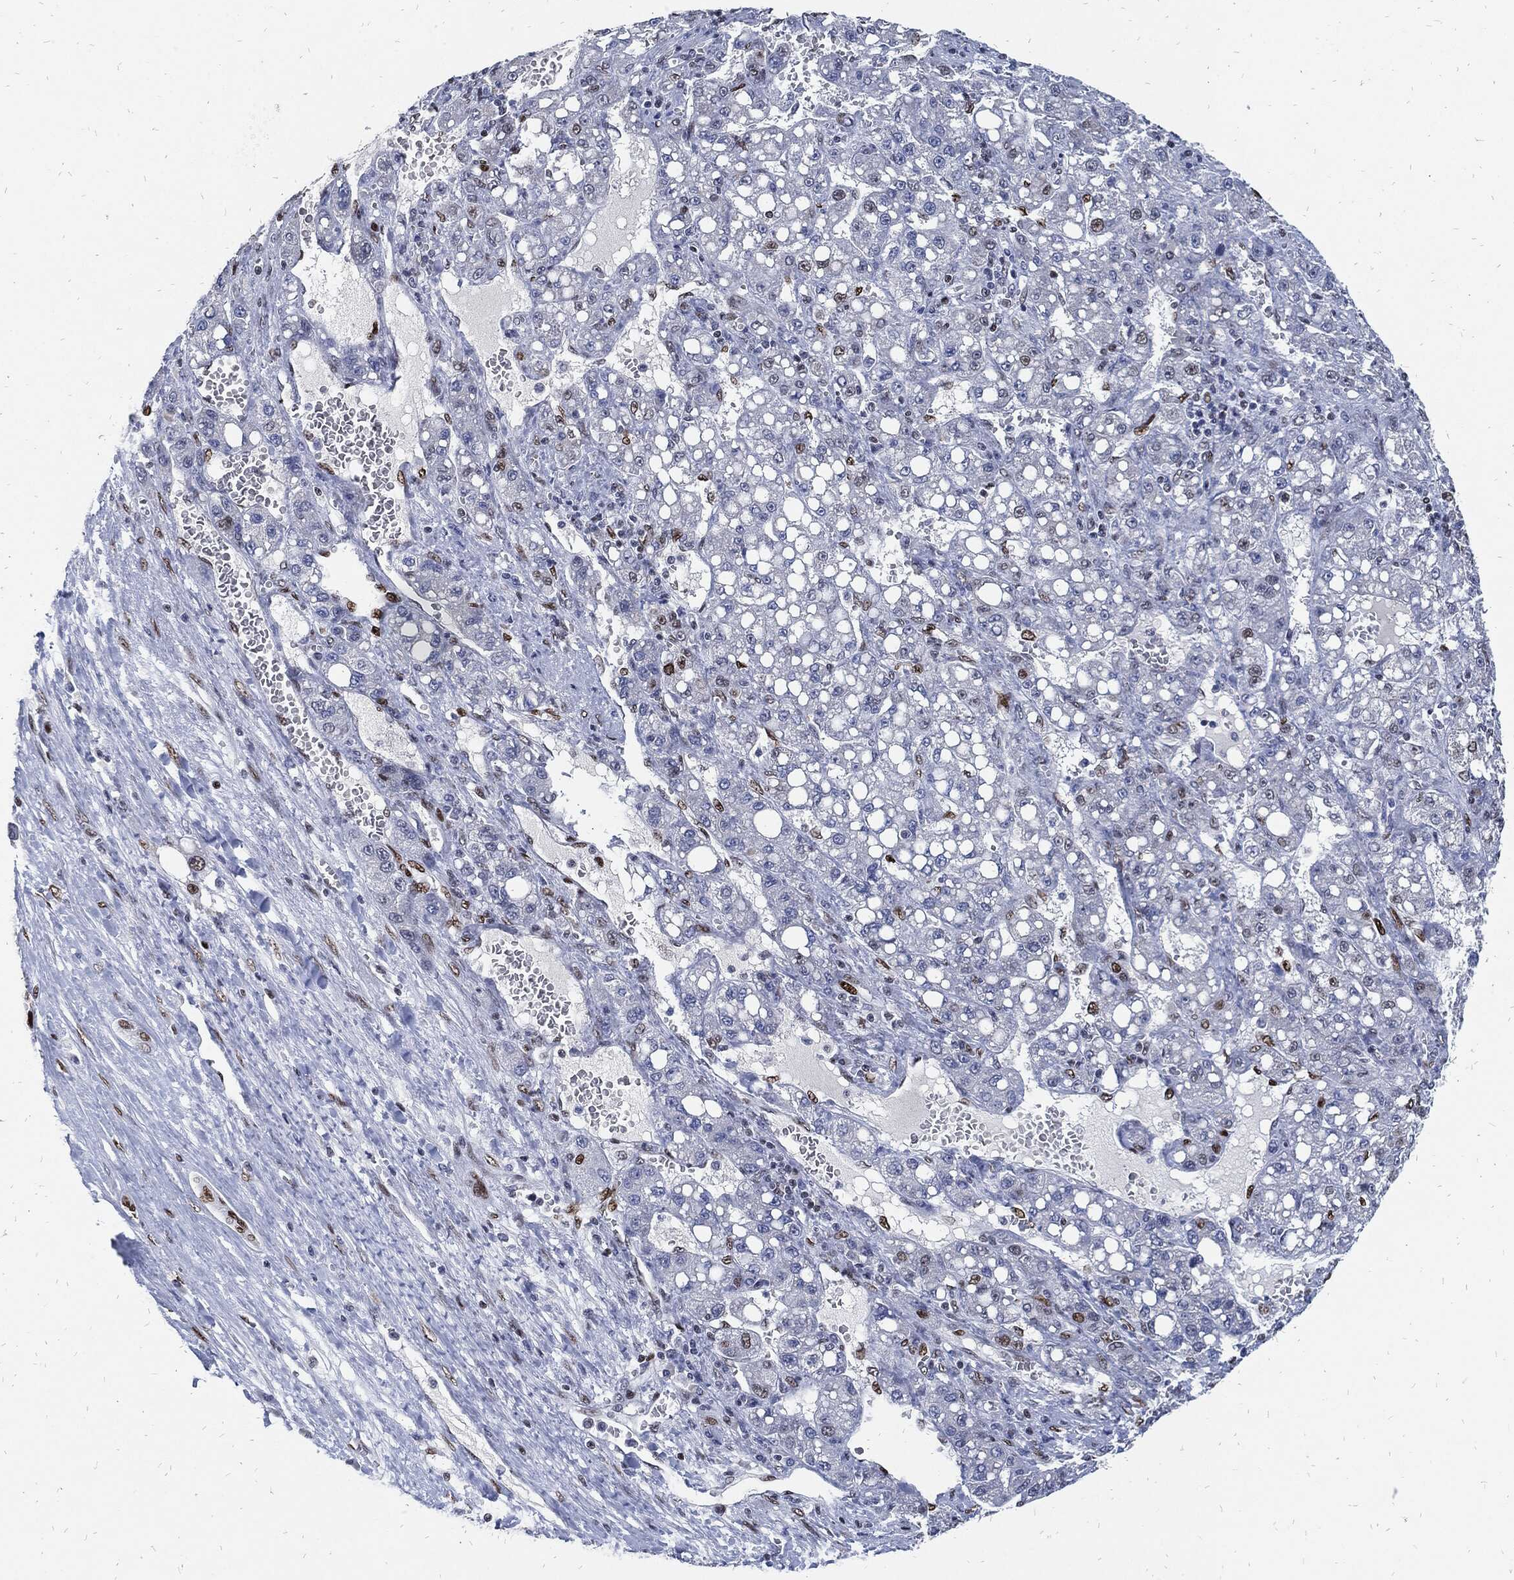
{"staining": {"intensity": "negative", "quantity": "none", "location": "none"}, "tissue": "liver cancer", "cell_type": "Tumor cells", "image_type": "cancer", "snomed": [{"axis": "morphology", "description": "Carcinoma, Hepatocellular, NOS"}, {"axis": "topography", "description": "Liver"}], "caption": "IHC of human liver hepatocellular carcinoma shows no expression in tumor cells.", "gene": "JUN", "patient": {"sex": "female", "age": 65}}